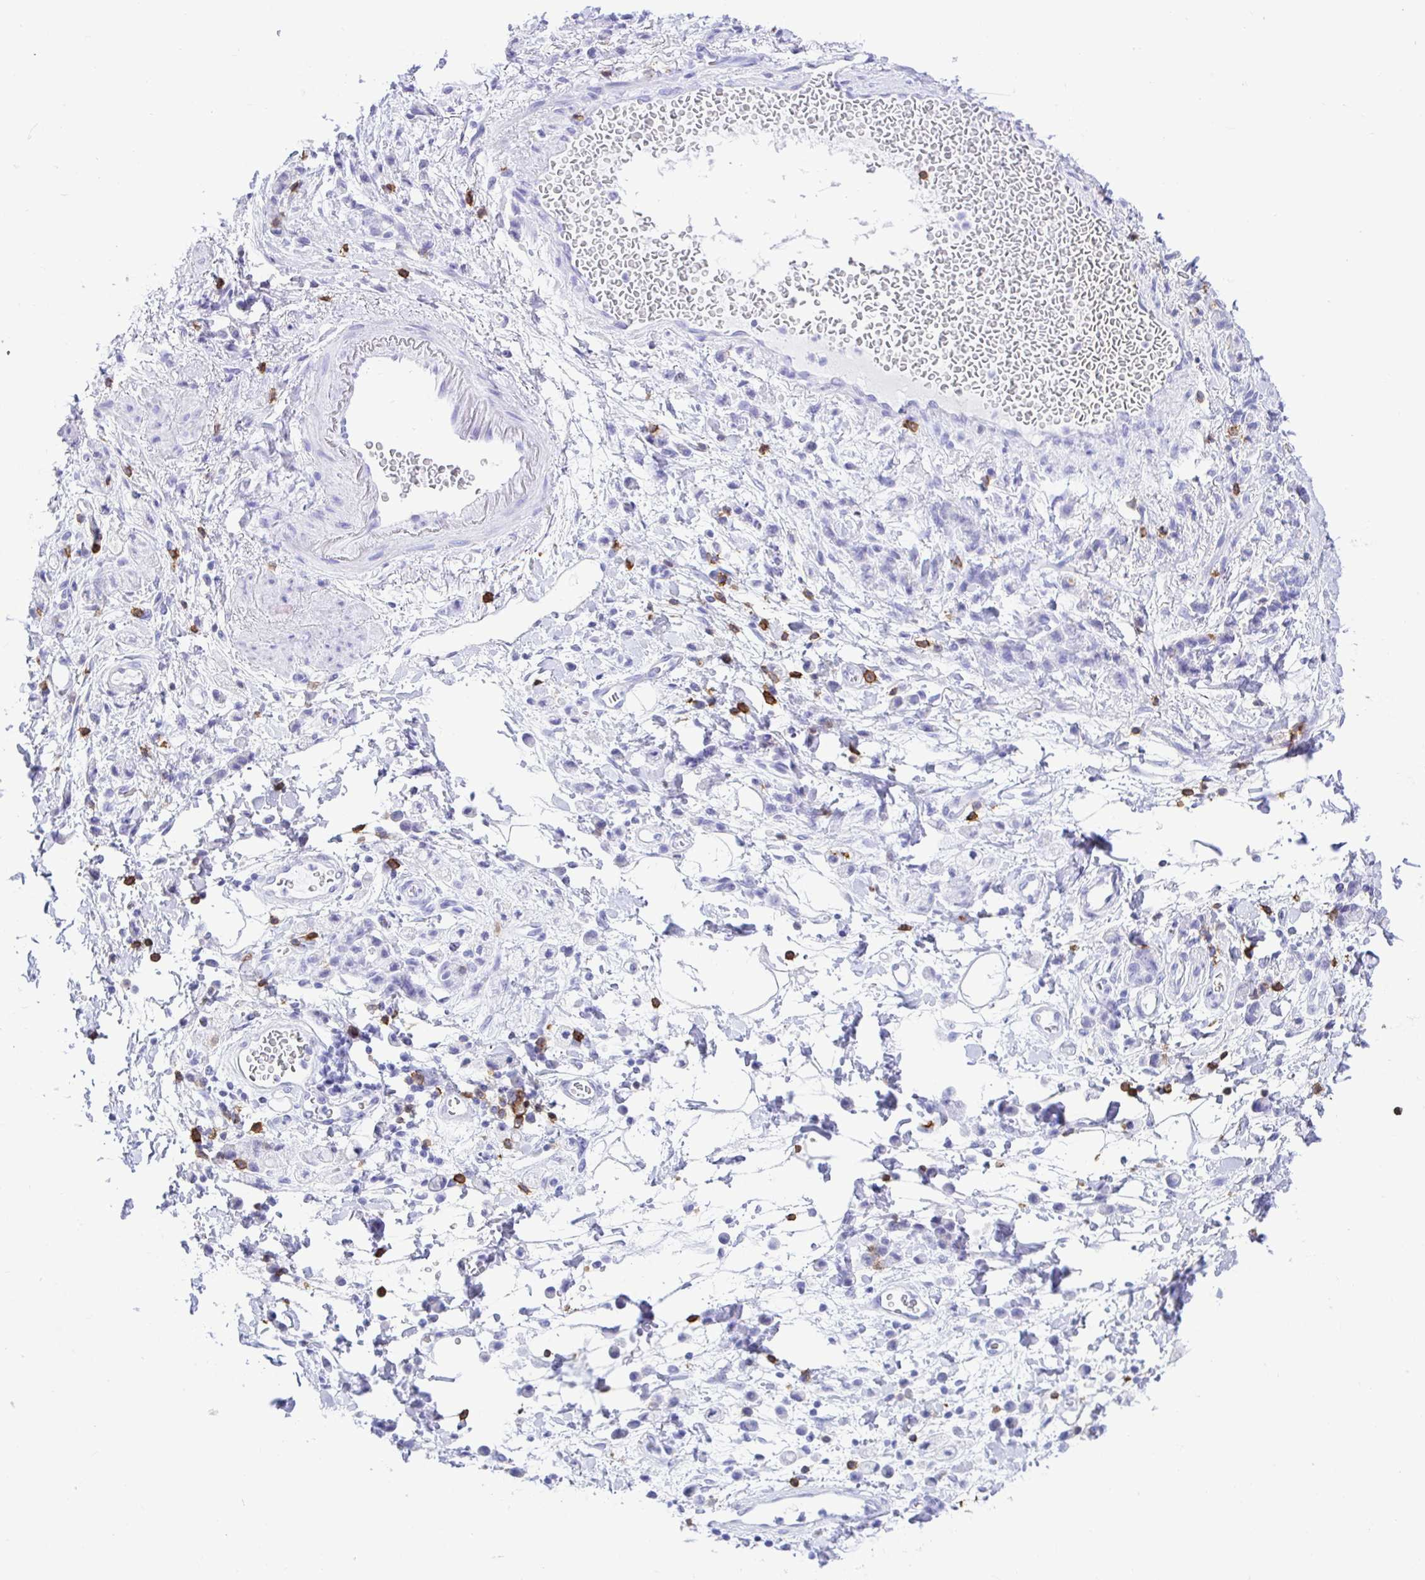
{"staining": {"intensity": "negative", "quantity": "none", "location": "none"}, "tissue": "stomach cancer", "cell_type": "Tumor cells", "image_type": "cancer", "snomed": [{"axis": "morphology", "description": "Adenocarcinoma, NOS"}, {"axis": "topography", "description": "Stomach"}], "caption": "Human stomach cancer stained for a protein using immunohistochemistry (IHC) shows no positivity in tumor cells.", "gene": "CD5", "patient": {"sex": "male", "age": 77}}